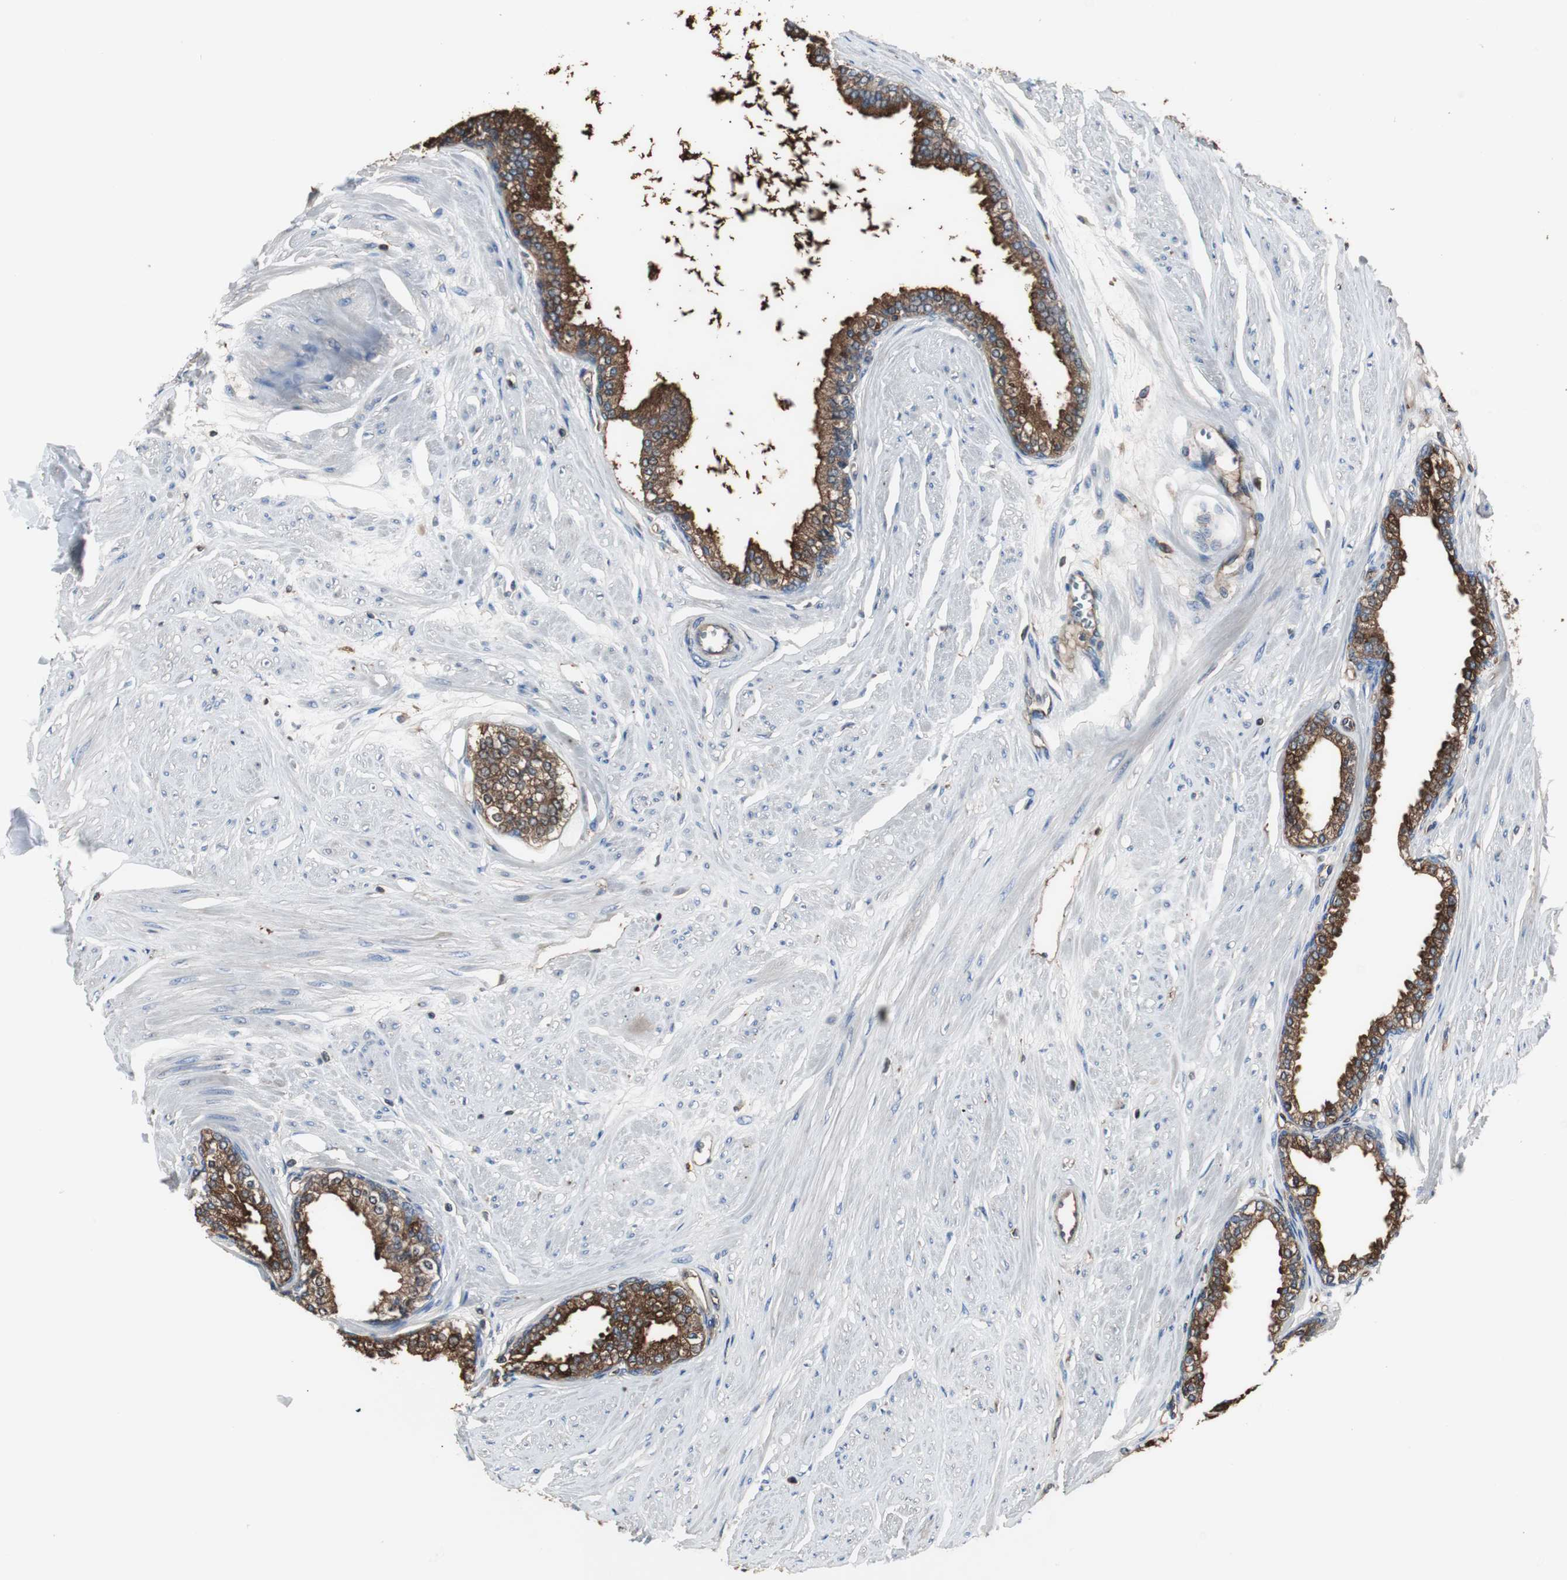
{"staining": {"intensity": "strong", "quantity": ">75%", "location": "cytoplasmic/membranous"}, "tissue": "prostate", "cell_type": "Glandular cells", "image_type": "normal", "snomed": [{"axis": "morphology", "description": "Normal tissue, NOS"}, {"axis": "topography", "description": "Prostate"}], "caption": "The micrograph shows immunohistochemical staining of unremarkable prostate. There is strong cytoplasmic/membranous positivity is identified in about >75% of glandular cells.", "gene": "B2M", "patient": {"sex": "male", "age": 64}}